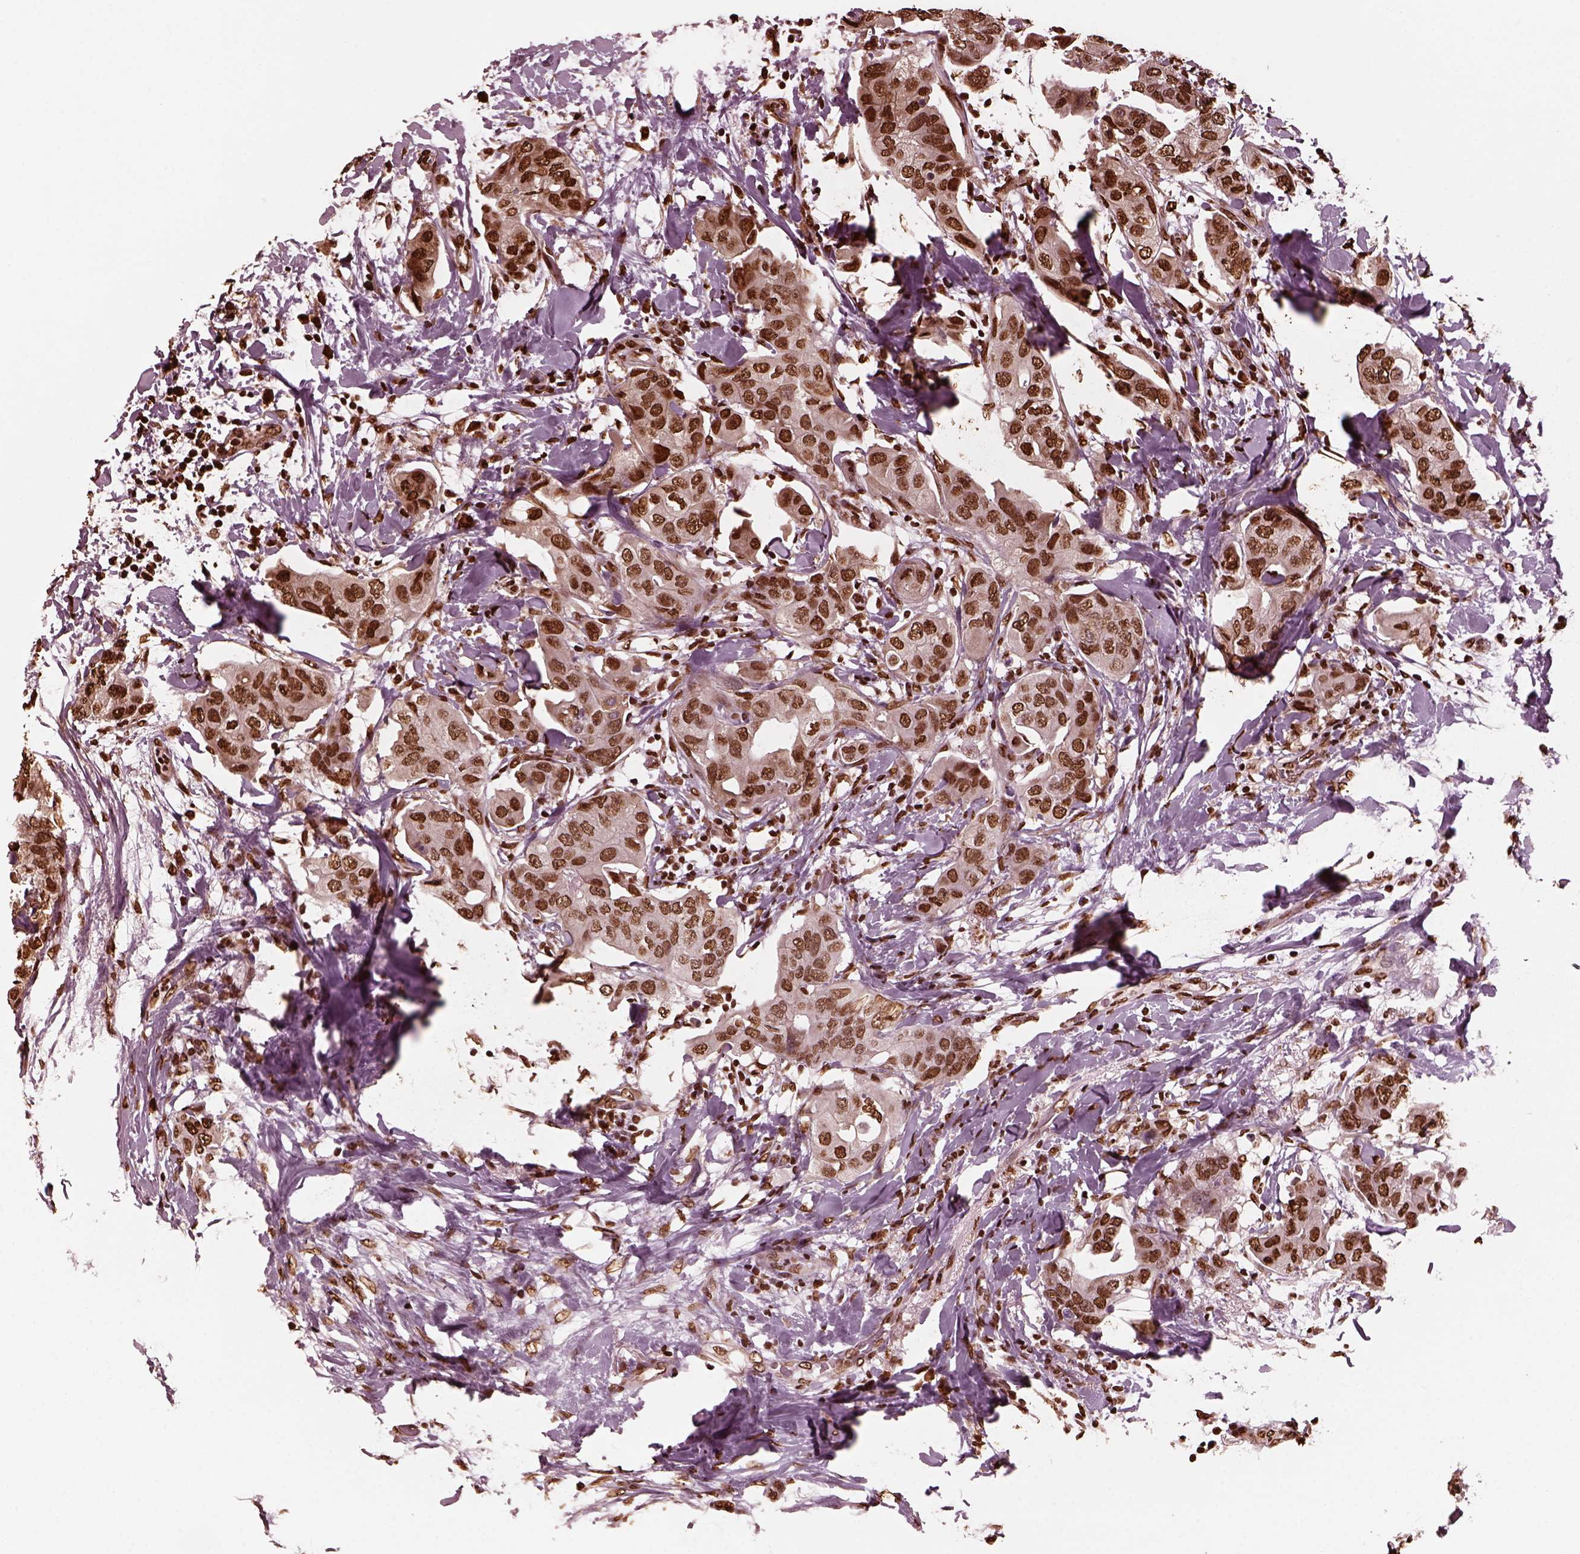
{"staining": {"intensity": "strong", "quantity": ">75%", "location": "nuclear"}, "tissue": "breast cancer", "cell_type": "Tumor cells", "image_type": "cancer", "snomed": [{"axis": "morphology", "description": "Normal tissue, NOS"}, {"axis": "morphology", "description": "Duct carcinoma"}, {"axis": "topography", "description": "Breast"}], "caption": "Tumor cells display high levels of strong nuclear expression in approximately >75% of cells in breast cancer. Nuclei are stained in blue.", "gene": "NSD1", "patient": {"sex": "female", "age": 40}}